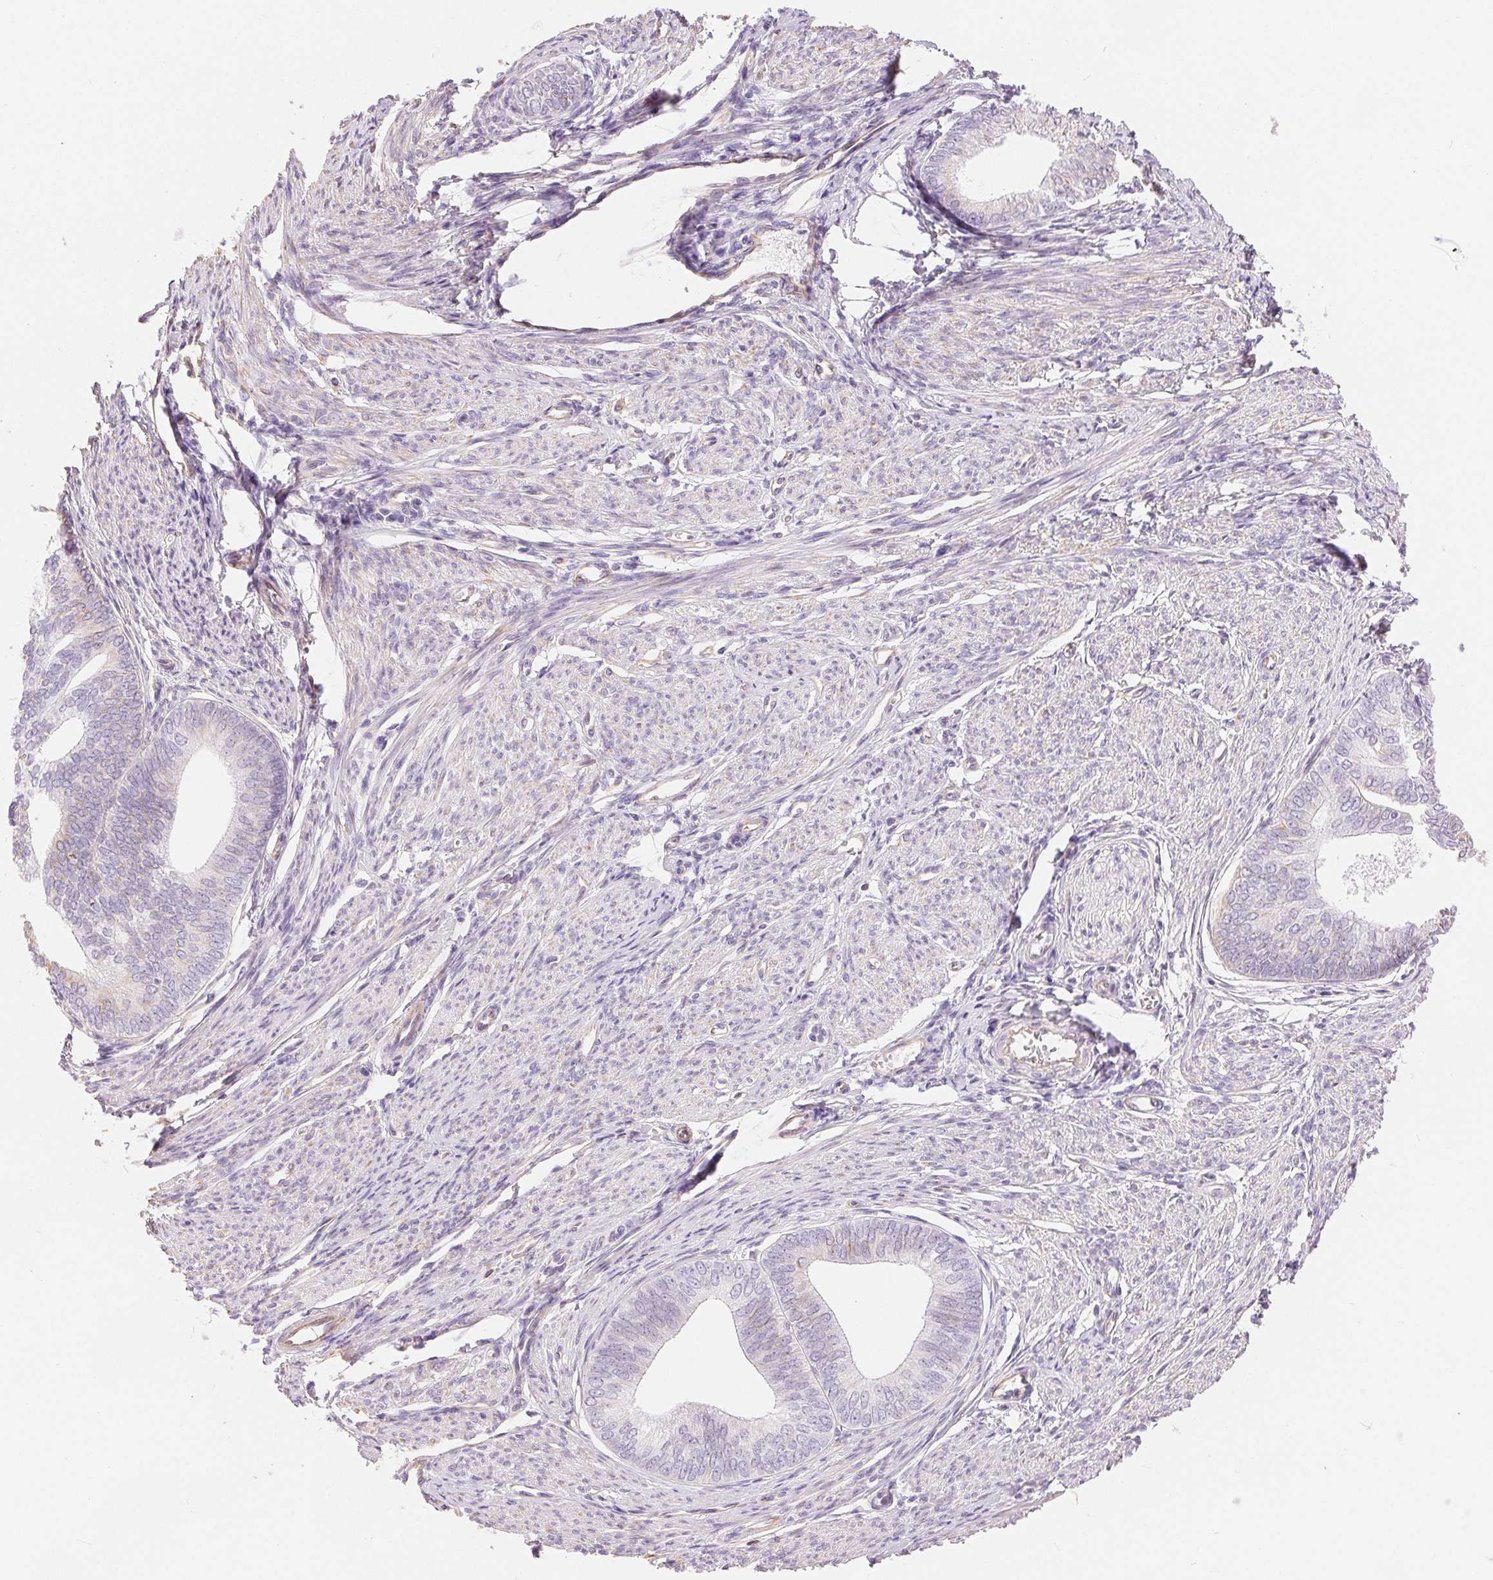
{"staining": {"intensity": "weak", "quantity": "<25%", "location": "cytoplasmic/membranous"}, "tissue": "endometrial cancer", "cell_type": "Tumor cells", "image_type": "cancer", "snomed": [{"axis": "morphology", "description": "Adenocarcinoma, NOS"}, {"axis": "topography", "description": "Endometrium"}], "caption": "Immunohistochemical staining of human endometrial cancer (adenocarcinoma) shows no significant positivity in tumor cells.", "gene": "GFAP", "patient": {"sex": "female", "age": 75}}